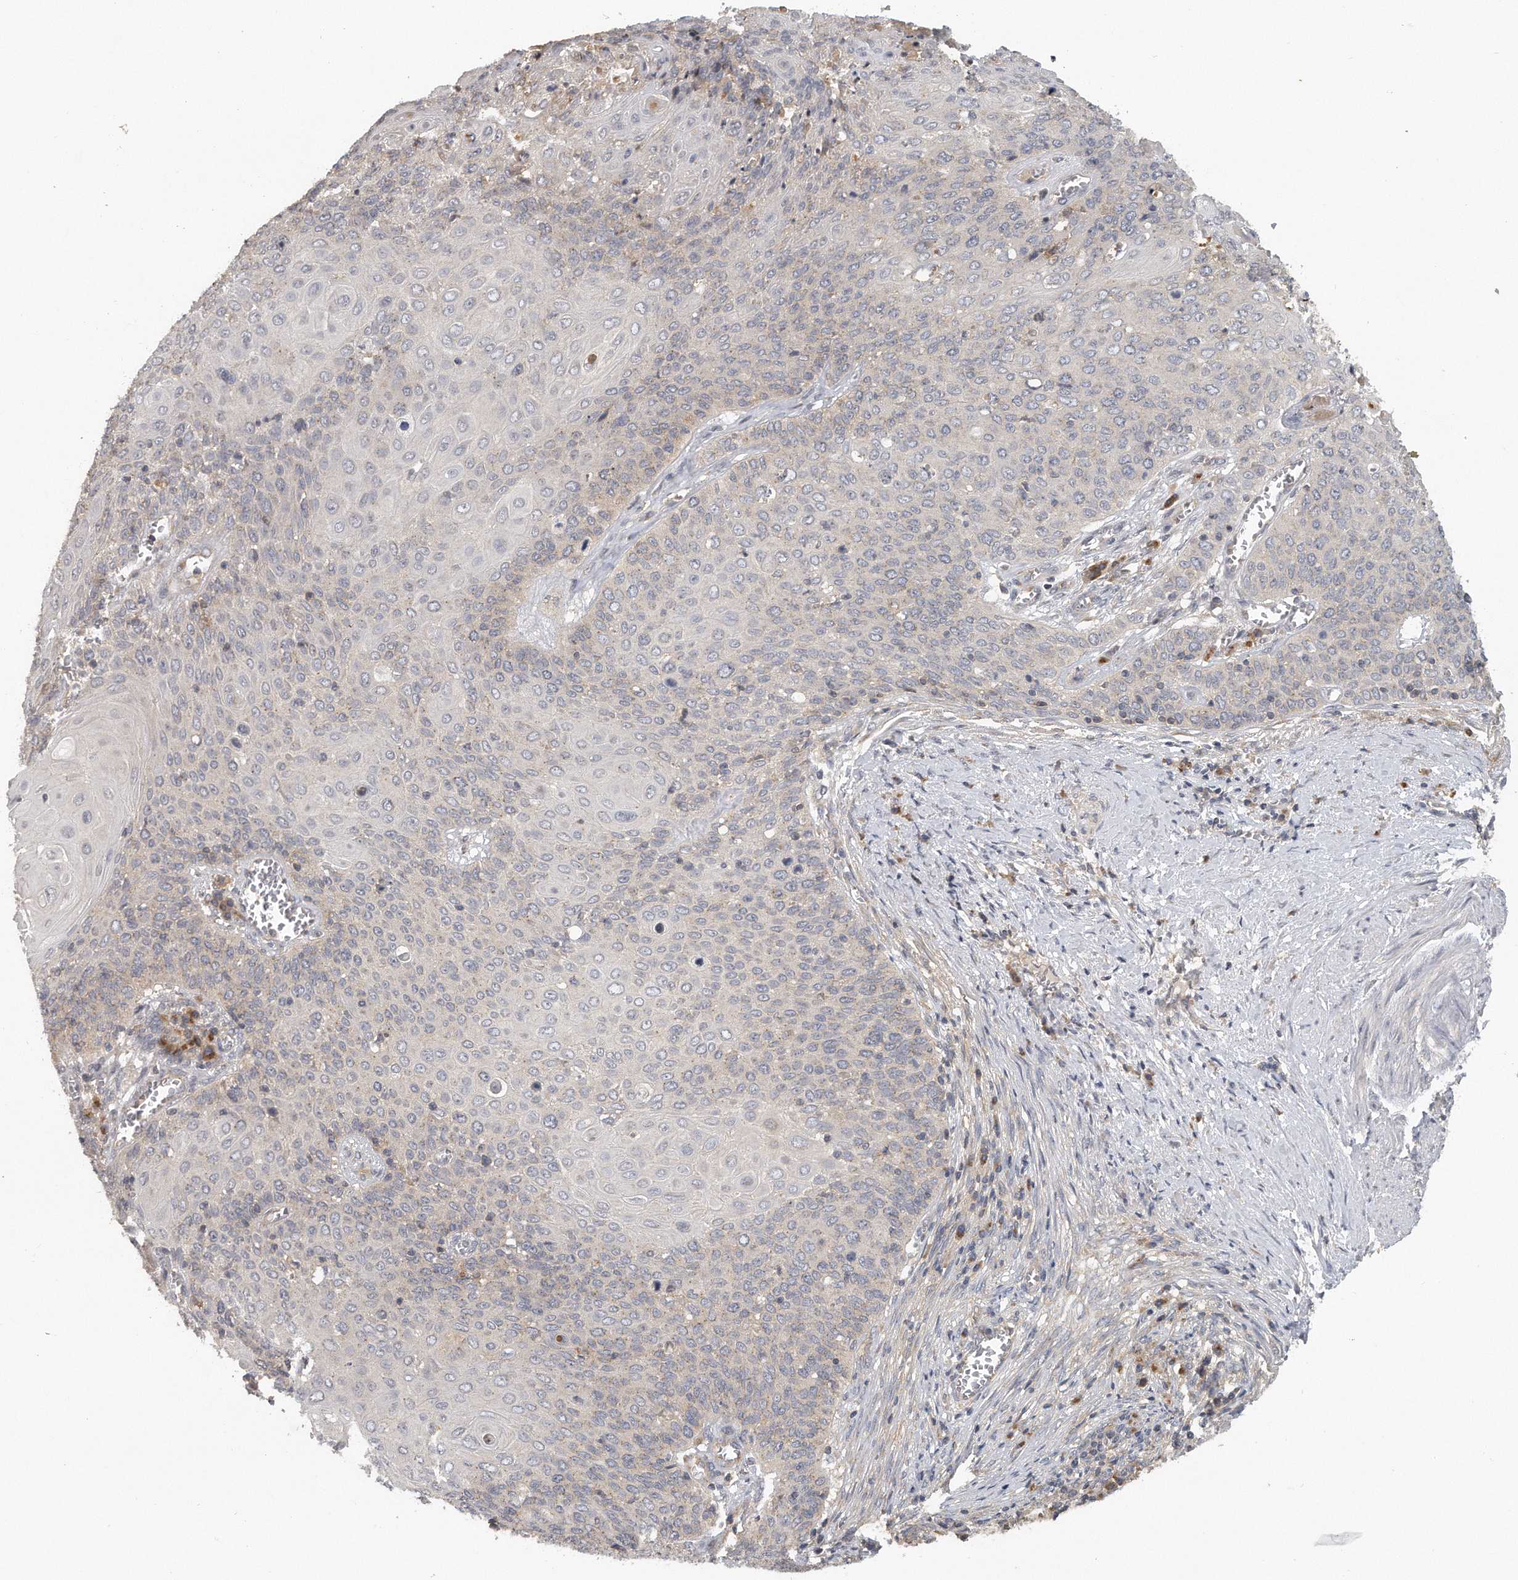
{"staining": {"intensity": "negative", "quantity": "none", "location": "none"}, "tissue": "cervical cancer", "cell_type": "Tumor cells", "image_type": "cancer", "snomed": [{"axis": "morphology", "description": "Squamous cell carcinoma, NOS"}, {"axis": "topography", "description": "Cervix"}], "caption": "Tumor cells are negative for brown protein staining in cervical squamous cell carcinoma.", "gene": "TRAPPC14", "patient": {"sex": "female", "age": 39}}